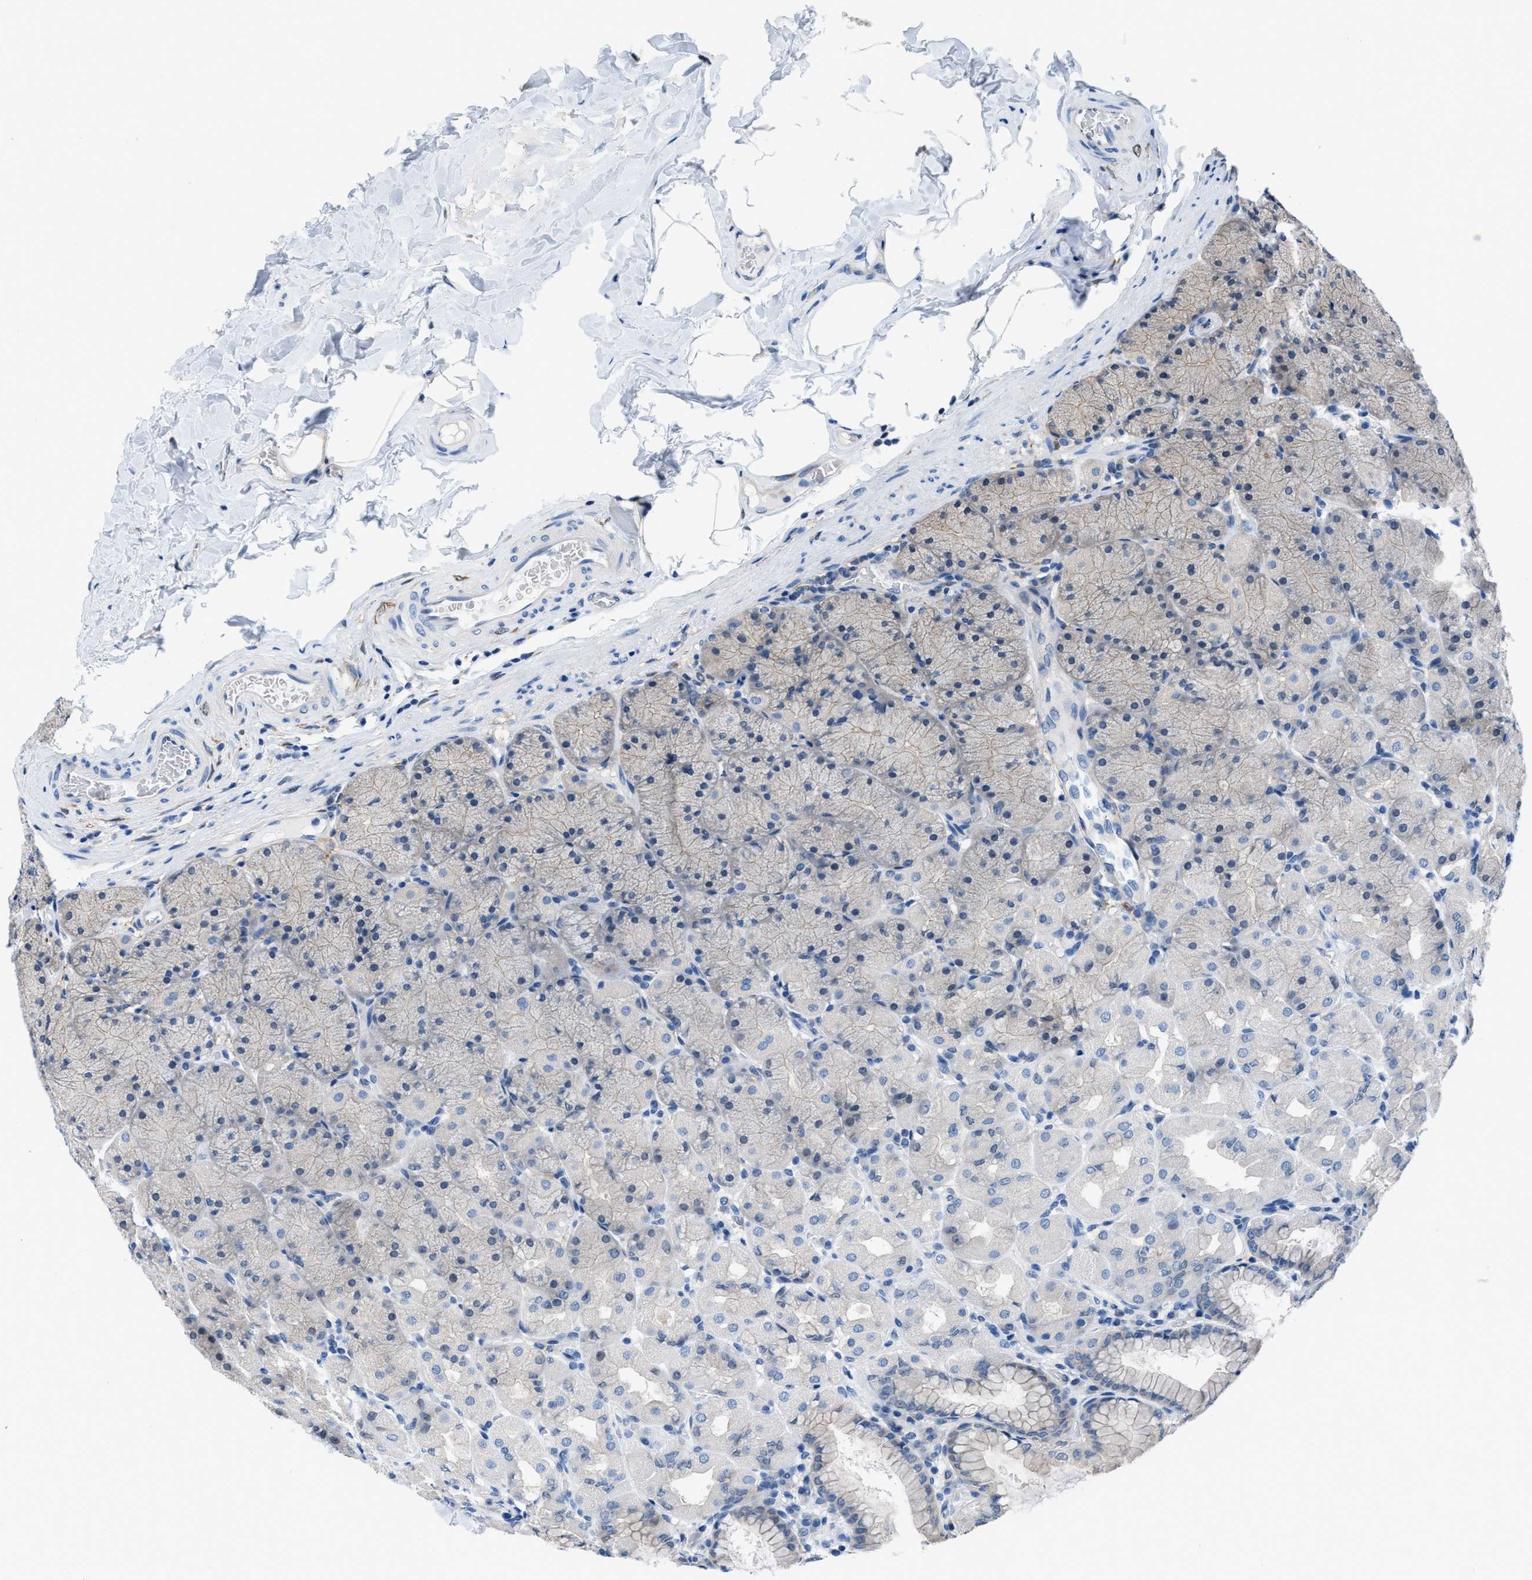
{"staining": {"intensity": "negative", "quantity": "none", "location": "none"}, "tissue": "stomach", "cell_type": "Glandular cells", "image_type": "normal", "snomed": [{"axis": "morphology", "description": "Normal tissue, NOS"}, {"axis": "topography", "description": "Stomach, upper"}], "caption": "The immunohistochemistry (IHC) micrograph has no significant expression in glandular cells of stomach.", "gene": "NUDT5", "patient": {"sex": "female", "age": 56}}